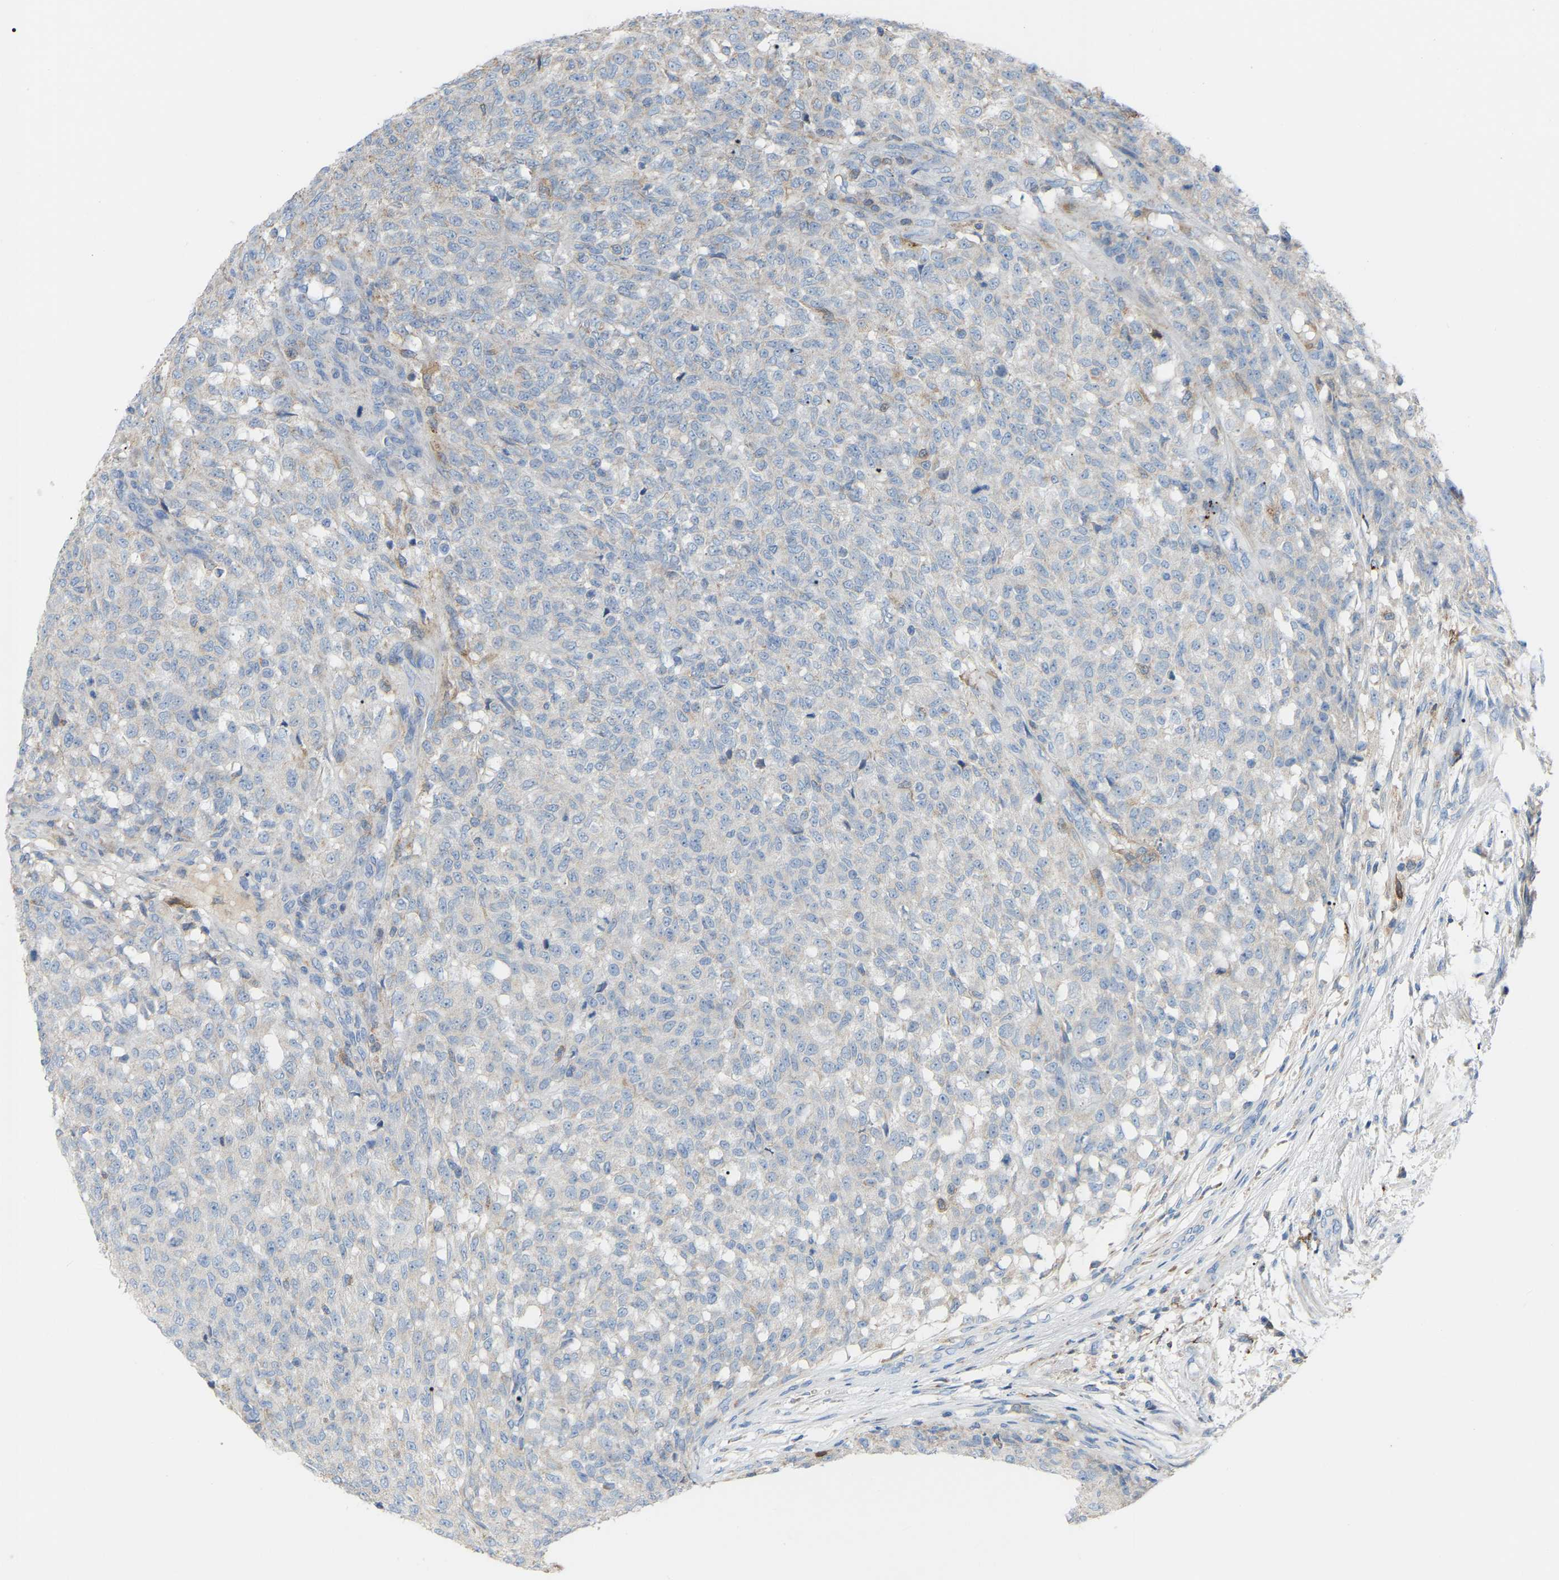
{"staining": {"intensity": "negative", "quantity": "none", "location": "none"}, "tissue": "testis cancer", "cell_type": "Tumor cells", "image_type": "cancer", "snomed": [{"axis": "morphology", "description": "Seminoma, NOS"}, {"axis": "topography", "description": "Testis"}], "caption": "The histopathology image exhibits no staining of tumor cells in seminoma (testis). (Brightfield microscopy of DAB (3,3'-diaminobenzidine) IHC at high magnification).", "gene": "CROT", "patient": {"sex": "male", "age": 59}}